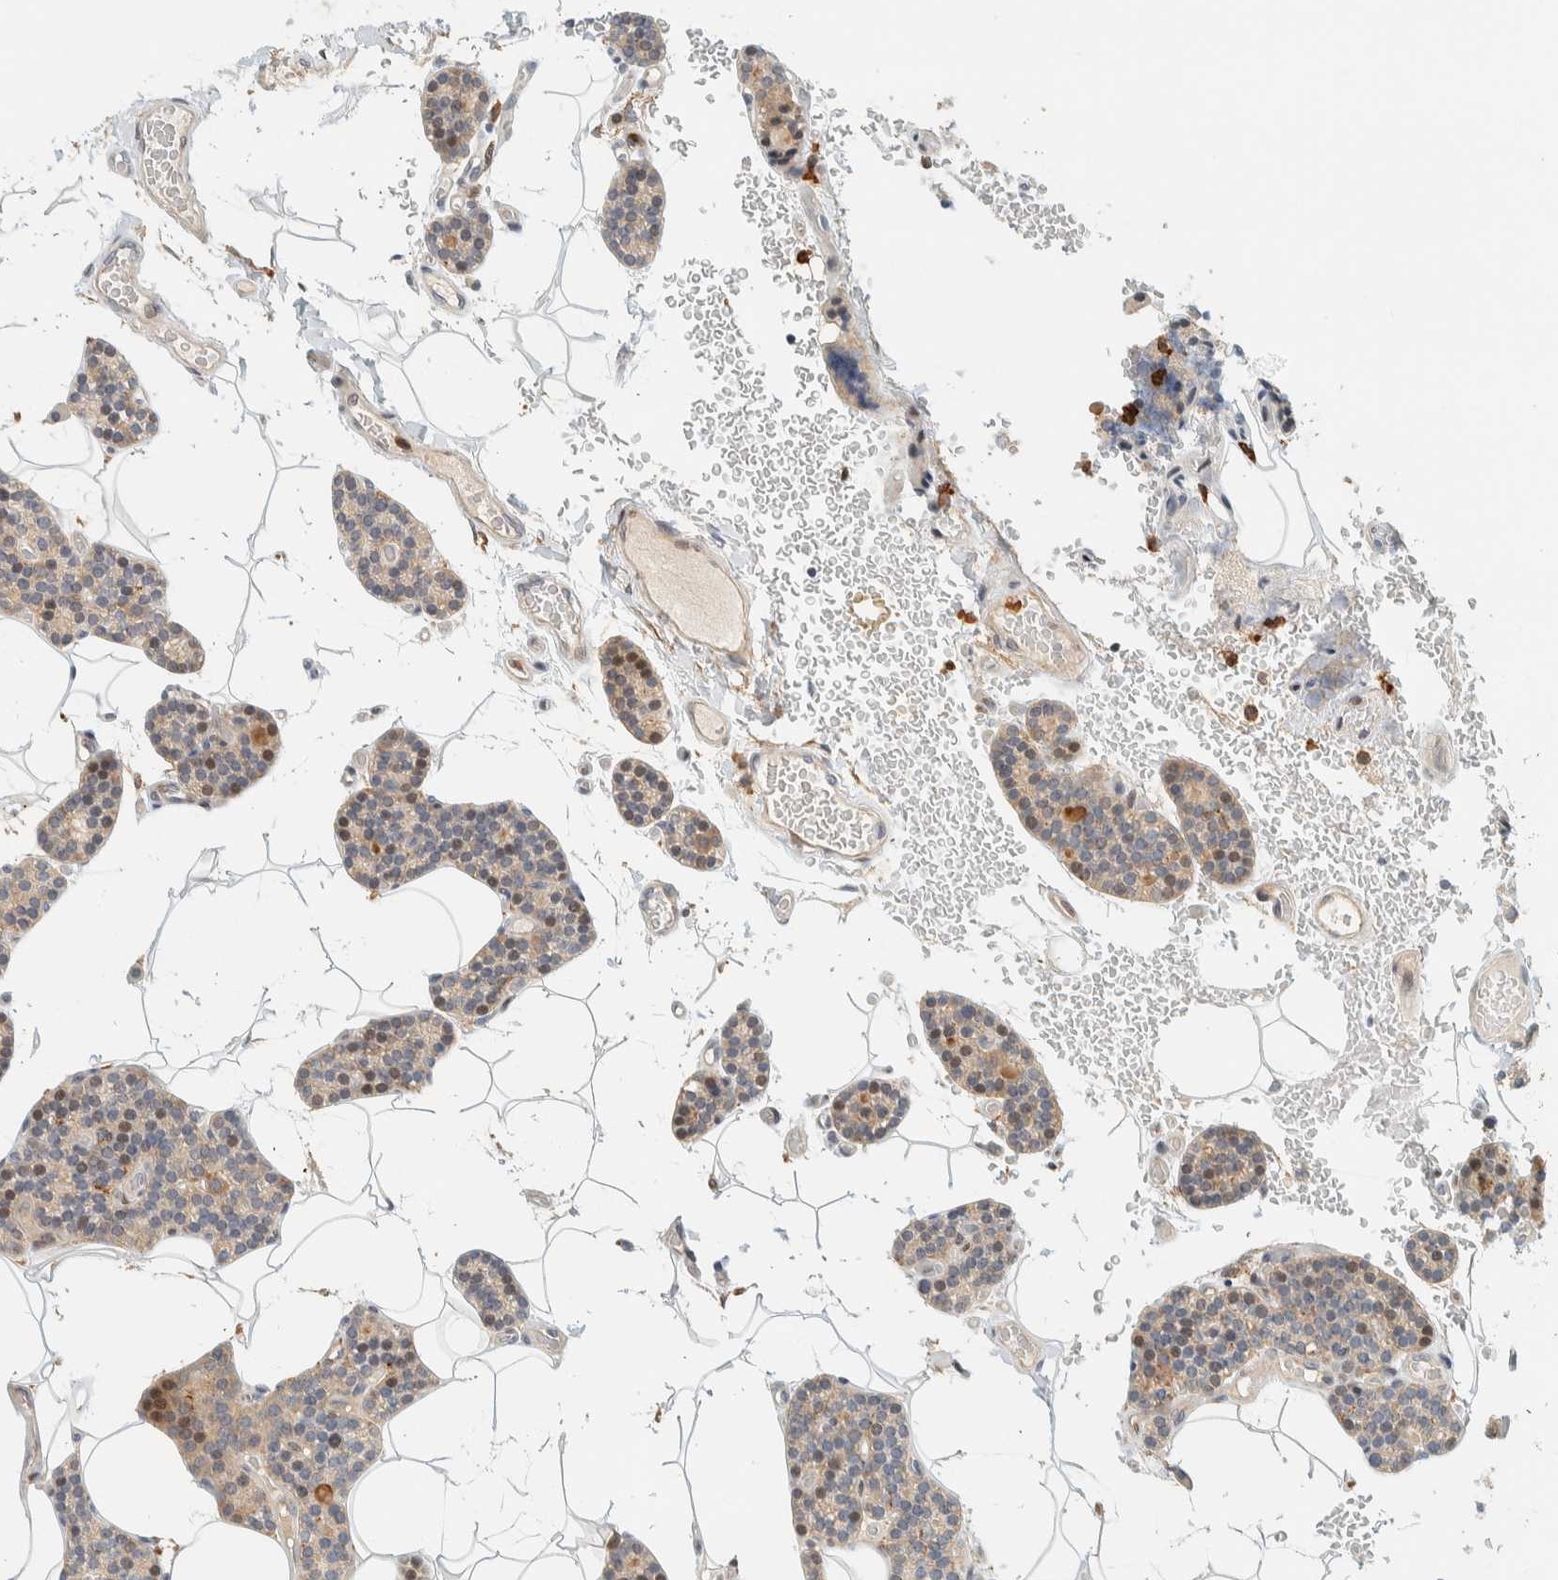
{"staining": {"intensity": "weak", "quantity": "25%-75%", "location": "cytoplasmic/membranous,nuclear"}, "tissue": "parathyroid gland", "cell_type": "Glandular cells", "image_type": "normal", "snomed": [{"axis": "morphology", "description": "Normal tissue, NOS"}, {"axis": "topography", "description": "Parathyroid gland"}], "caption": "Immunohistochemical staining of normal human parathyroid gland exhibits 25%-75% levels of weak cytoplasmic/membranous,nuclear protein expression in approximately 25%-75% of glandular cells. The protein of interest is shown in brown color, while the nuclei are stained blue.", "gene": "CCDC171", "patient": {"sex": "male", "age": 52}}